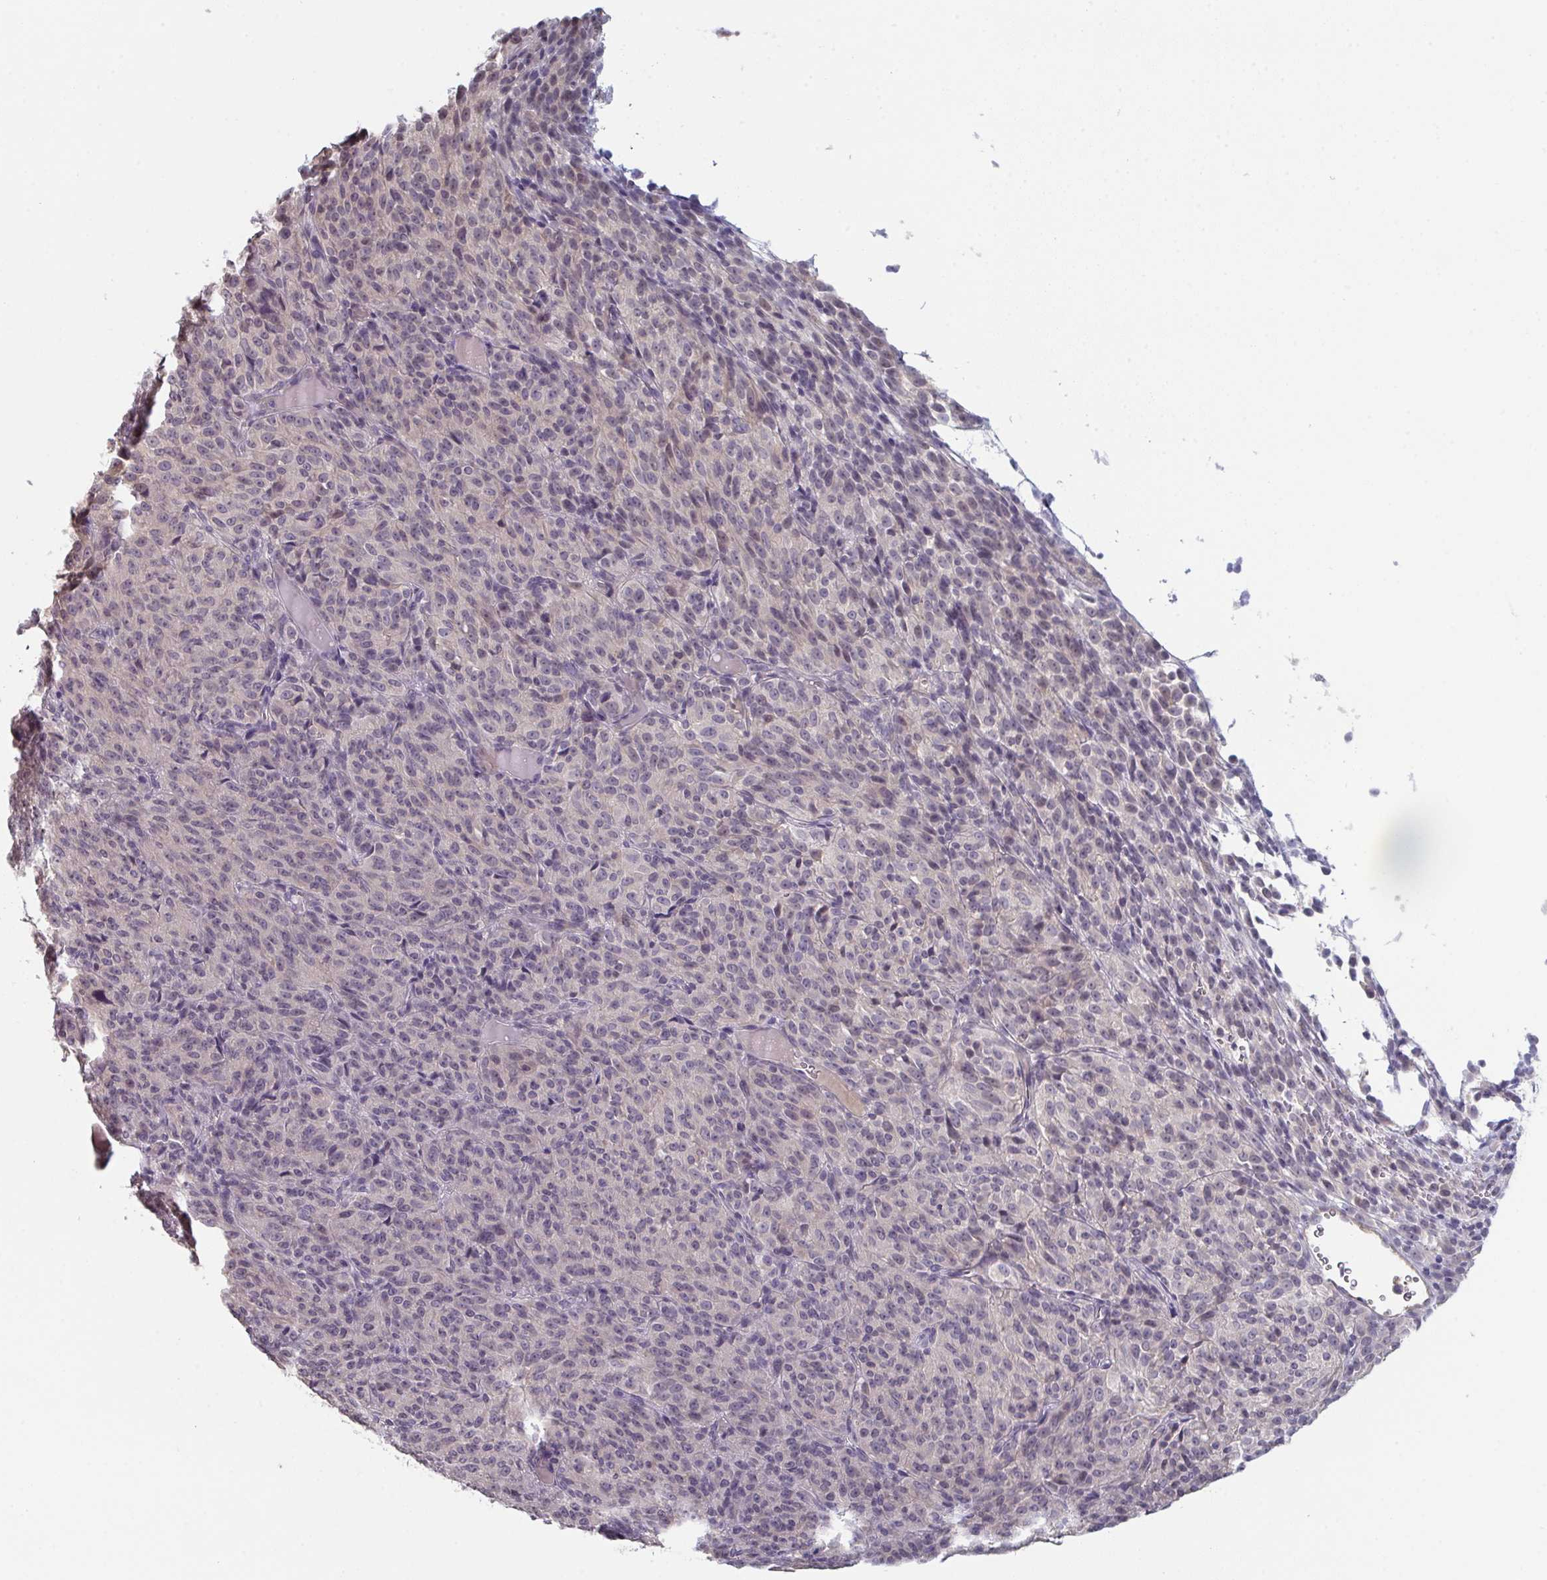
{"staining": {"intensity": "negative", "quantity": "none", "location": "none"}, "tissue": "melanoma", "cell_type": "Tumor cells", "image_type": "cancer", "snomed": [{"axis": "morphology", "description": "Malignant melanoma, Metastatic site"}, {"axis": "topography", "description": "Brain"}], "caption": "High magnification brightfield microscopy of melanoma stained with DAB (3,3'-diaminobenzidine) (brown) and counterstained with hematoxylin (blue): tumor cells show no significant staining.", "gene": "ZNF214", "patient": {"sex": "female", "age": 56}}